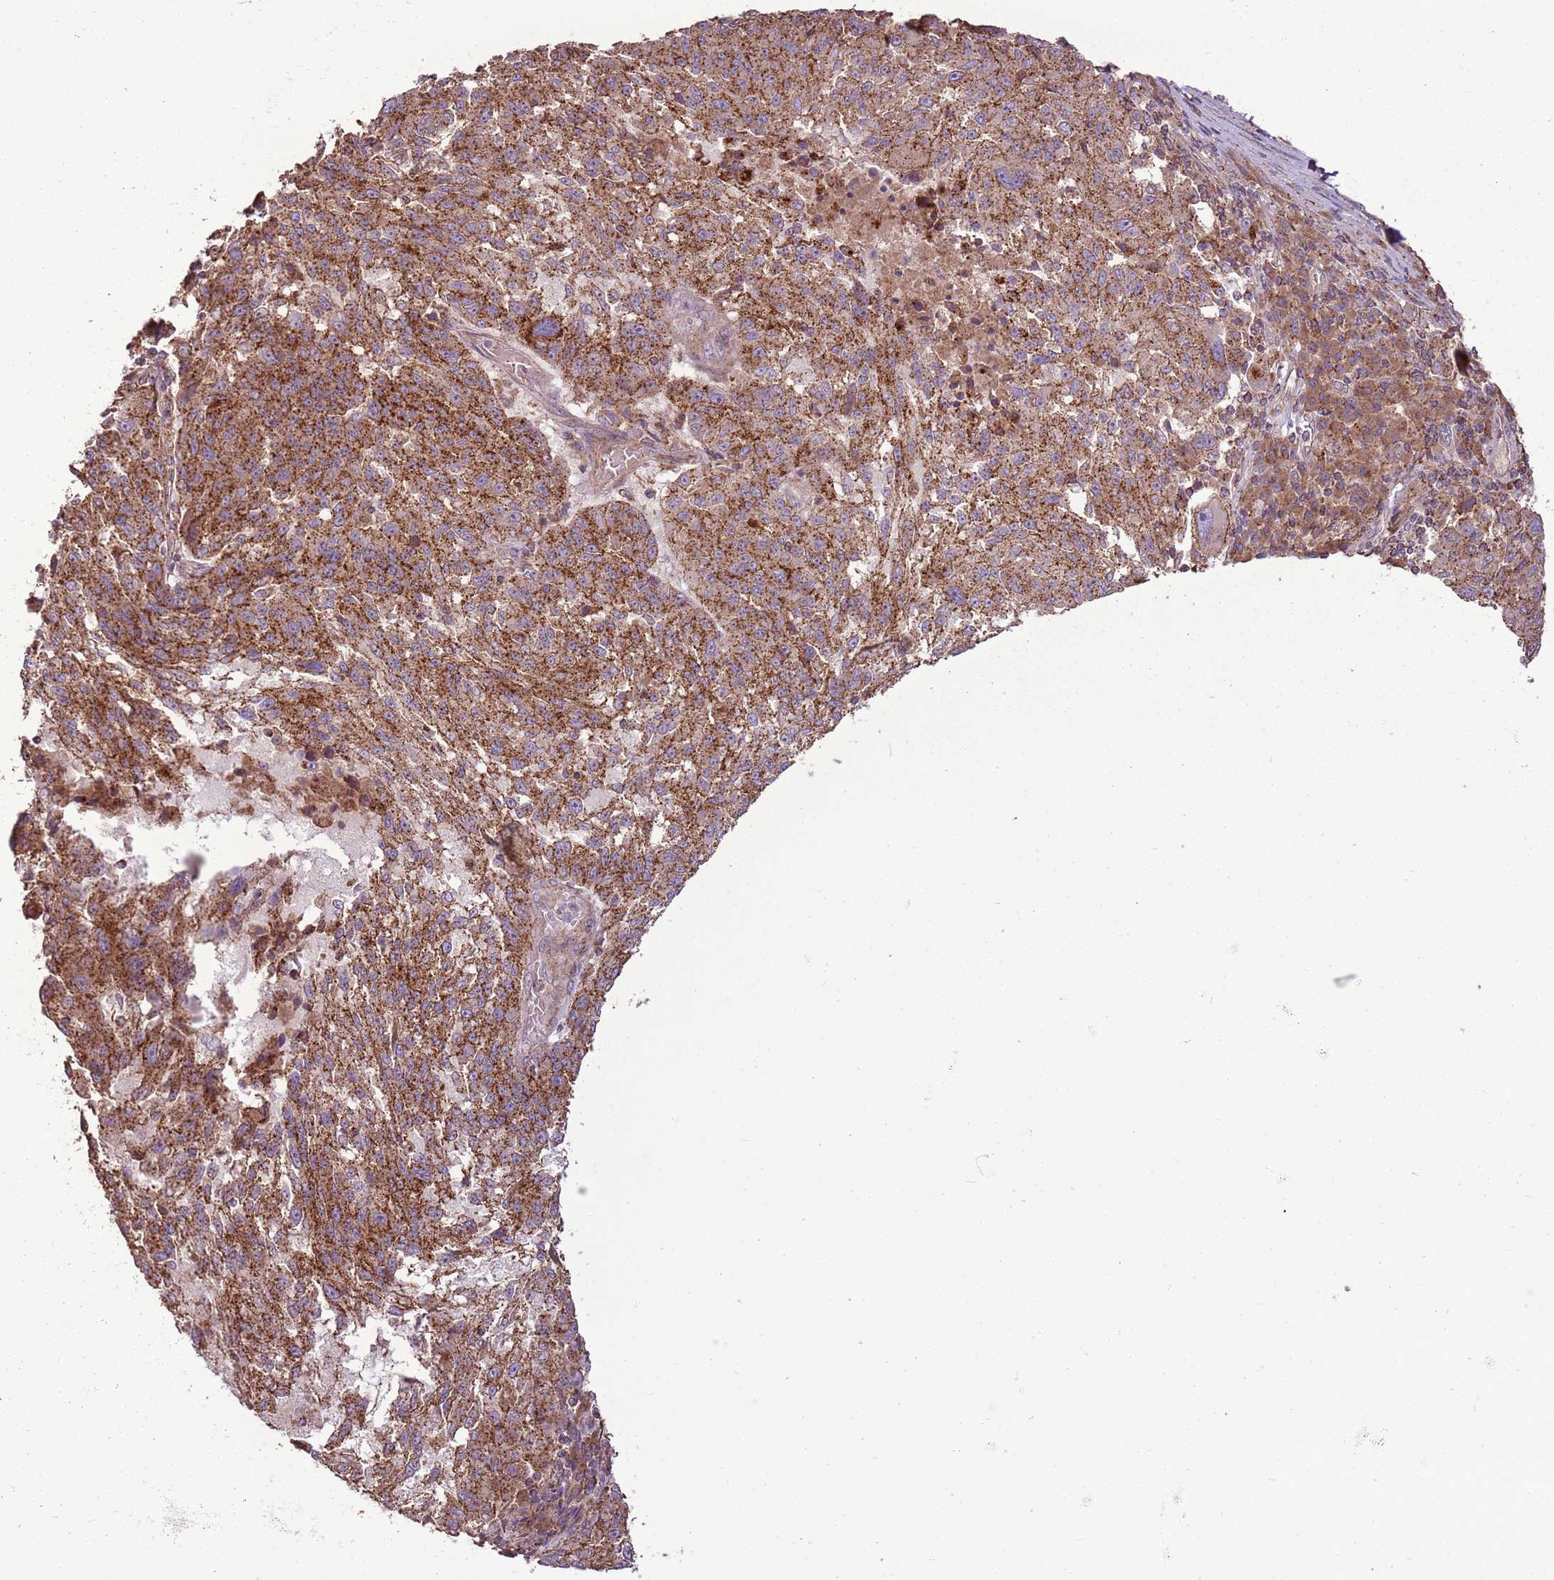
{"staining": {"intensity": "strong", "quantity": ">75%", "location": "cytoplasmic/membranous"}, "tissue": "melanoma", "cell_type": "Tumor cells", "image_type": "cancer", "snomed": [{"axis": "morphology", "description": "Malignant melanoma, NOS"}, {"axis": "topography", "description": "Skin"}], "caption": "Immunohistochemical staining of malignant melanoma demonstrates strong cytoplasmic/membranous protein staining in about >75% of tumor cells.", "gene": "ANKRD24", "patient": {"sex": "male", "age": 53}}